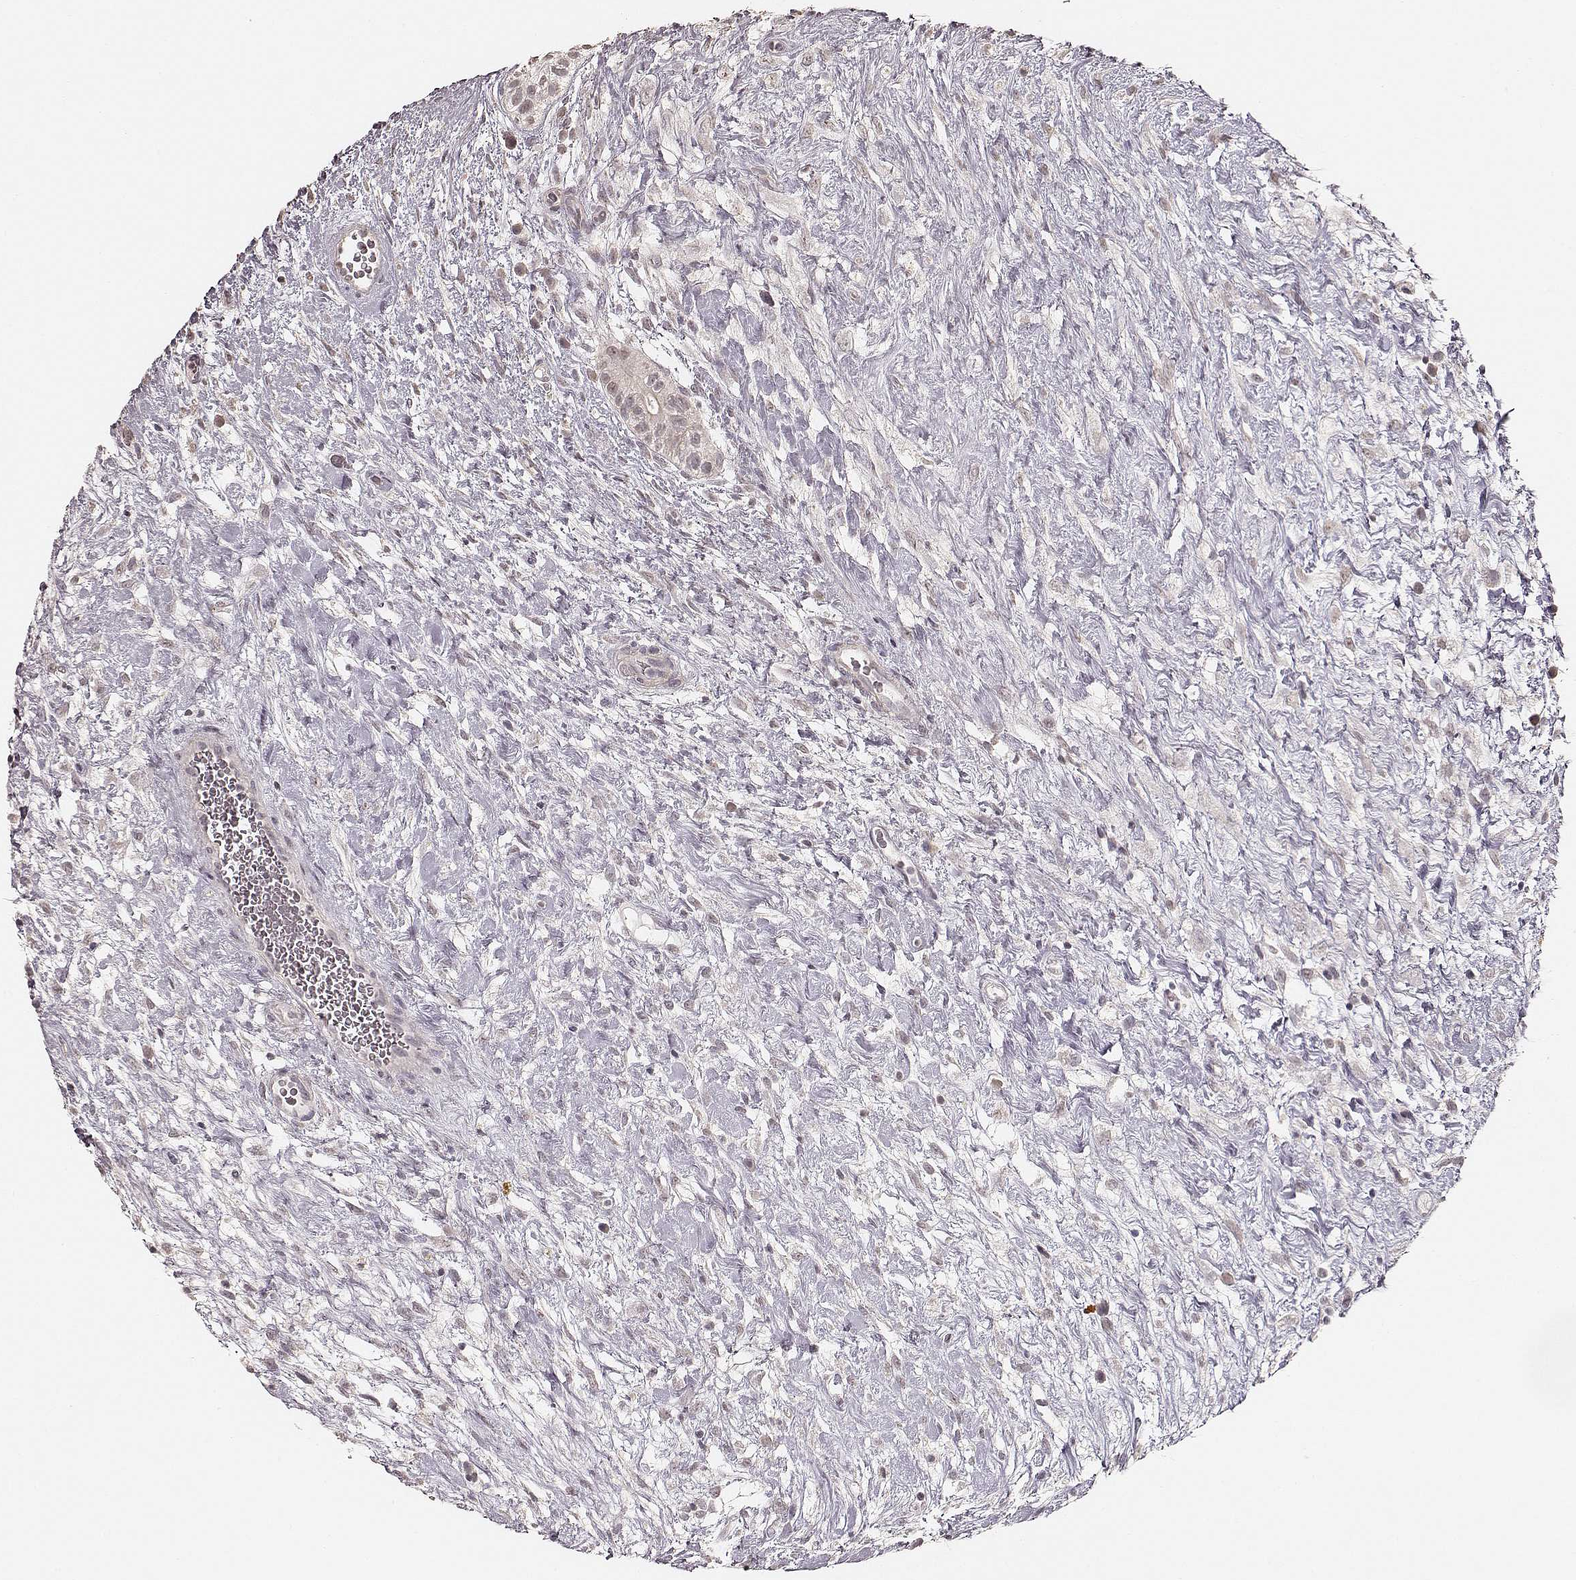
{"staining": {"intensity": "negative", "quantity": "none", "location": "none"}, "tissue": "testis cancer", "cell_type": "Tumor cells", "image_type": "cancer", "snomed": [{"axis": "morphology", "description": "Normal tissue, NOS"}, {"axis": "morphology", "description": "Carcinoma, Embryonal, NOS"}, {"axis": "topography", "description": "Testis"}], "caption": "Tumor cells show no significant positivity in testis embryonal carcinoma.", "gene": "LY6K", "patient": {"sex": "male", "age": 32}}